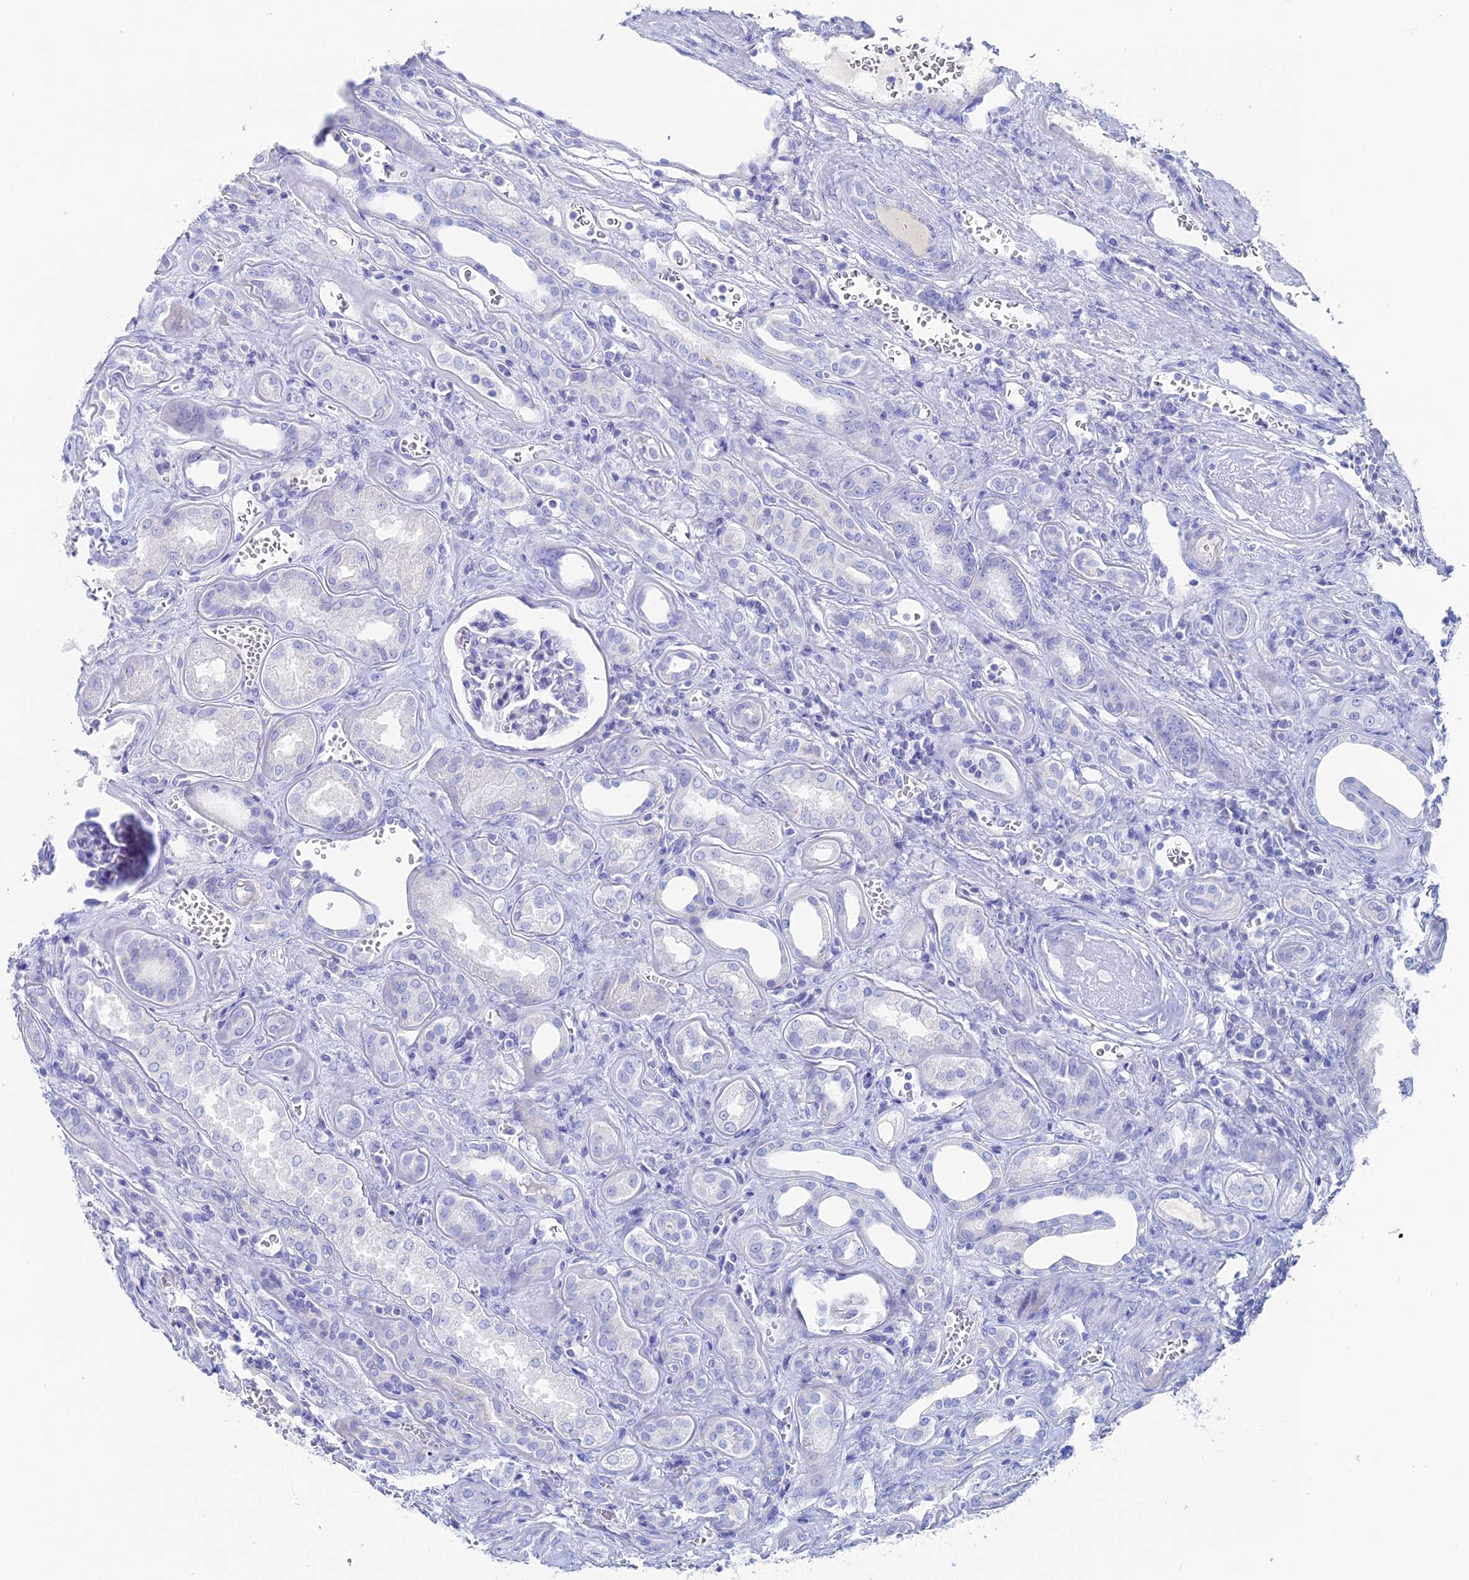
{"staining": {"intensity": "negative", "quantity": "none", "location": "none"}, "tissue": "kidney", "cell_type": "Cells in glomeruli", "image_type": "normal", "snomed": [{"axis": "morphology", "description": "Normal tissue, NOS"}, {"axis": "morphology", "description": "Adenocarcinoma, NOS"}, {"axis": "topography", "description": "Kidney"}], "caption": "IHC image of benign kidney stained for a protein (brown), which displays no staining in cells in glomeruli.", "gene": "UNC119", "patient": {"sex": "female", "age": 68}}